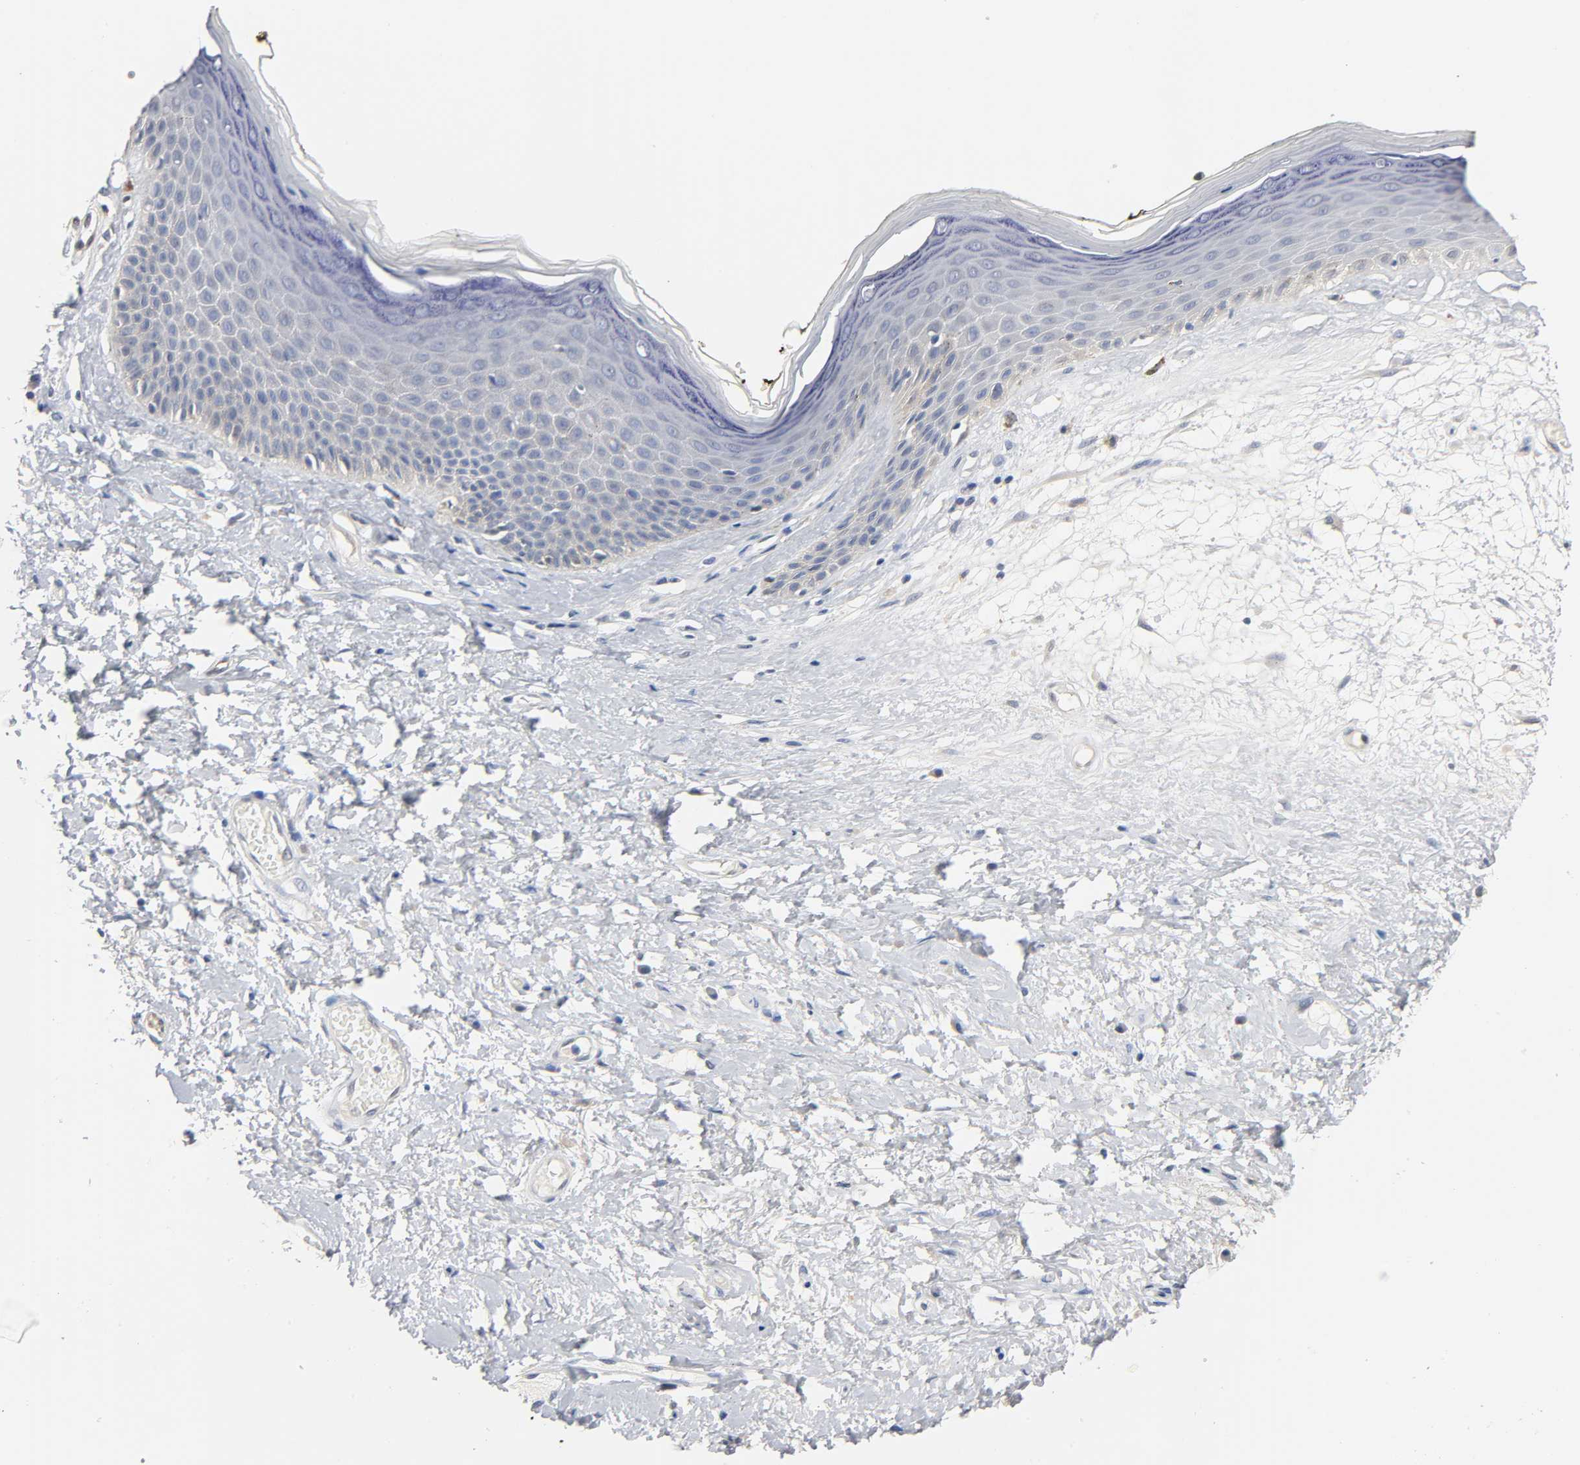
{"staining": {"intensity": "weak", "quantity": "25%-75%", "location": "cytoplasmic/membranous"}, "tissue": "skin", "cell_type": "Epidermal cells", "image_type": "normal", "snomed": [{"axis": "morphology", "description": "Normal tissue, NOS"}, {"axis": "morphology", "description": "Inflammation, NOS"}, {"axis": "topography", "description": "Vulva"}], "caption": "Normal skin shows weak cytoplasmic/membranous expression in about 25%-75% of epidermal cells, visualized by immunohistochemistry.", "gene": "FYN", "patient": {"sex": "female", "age": 84}}